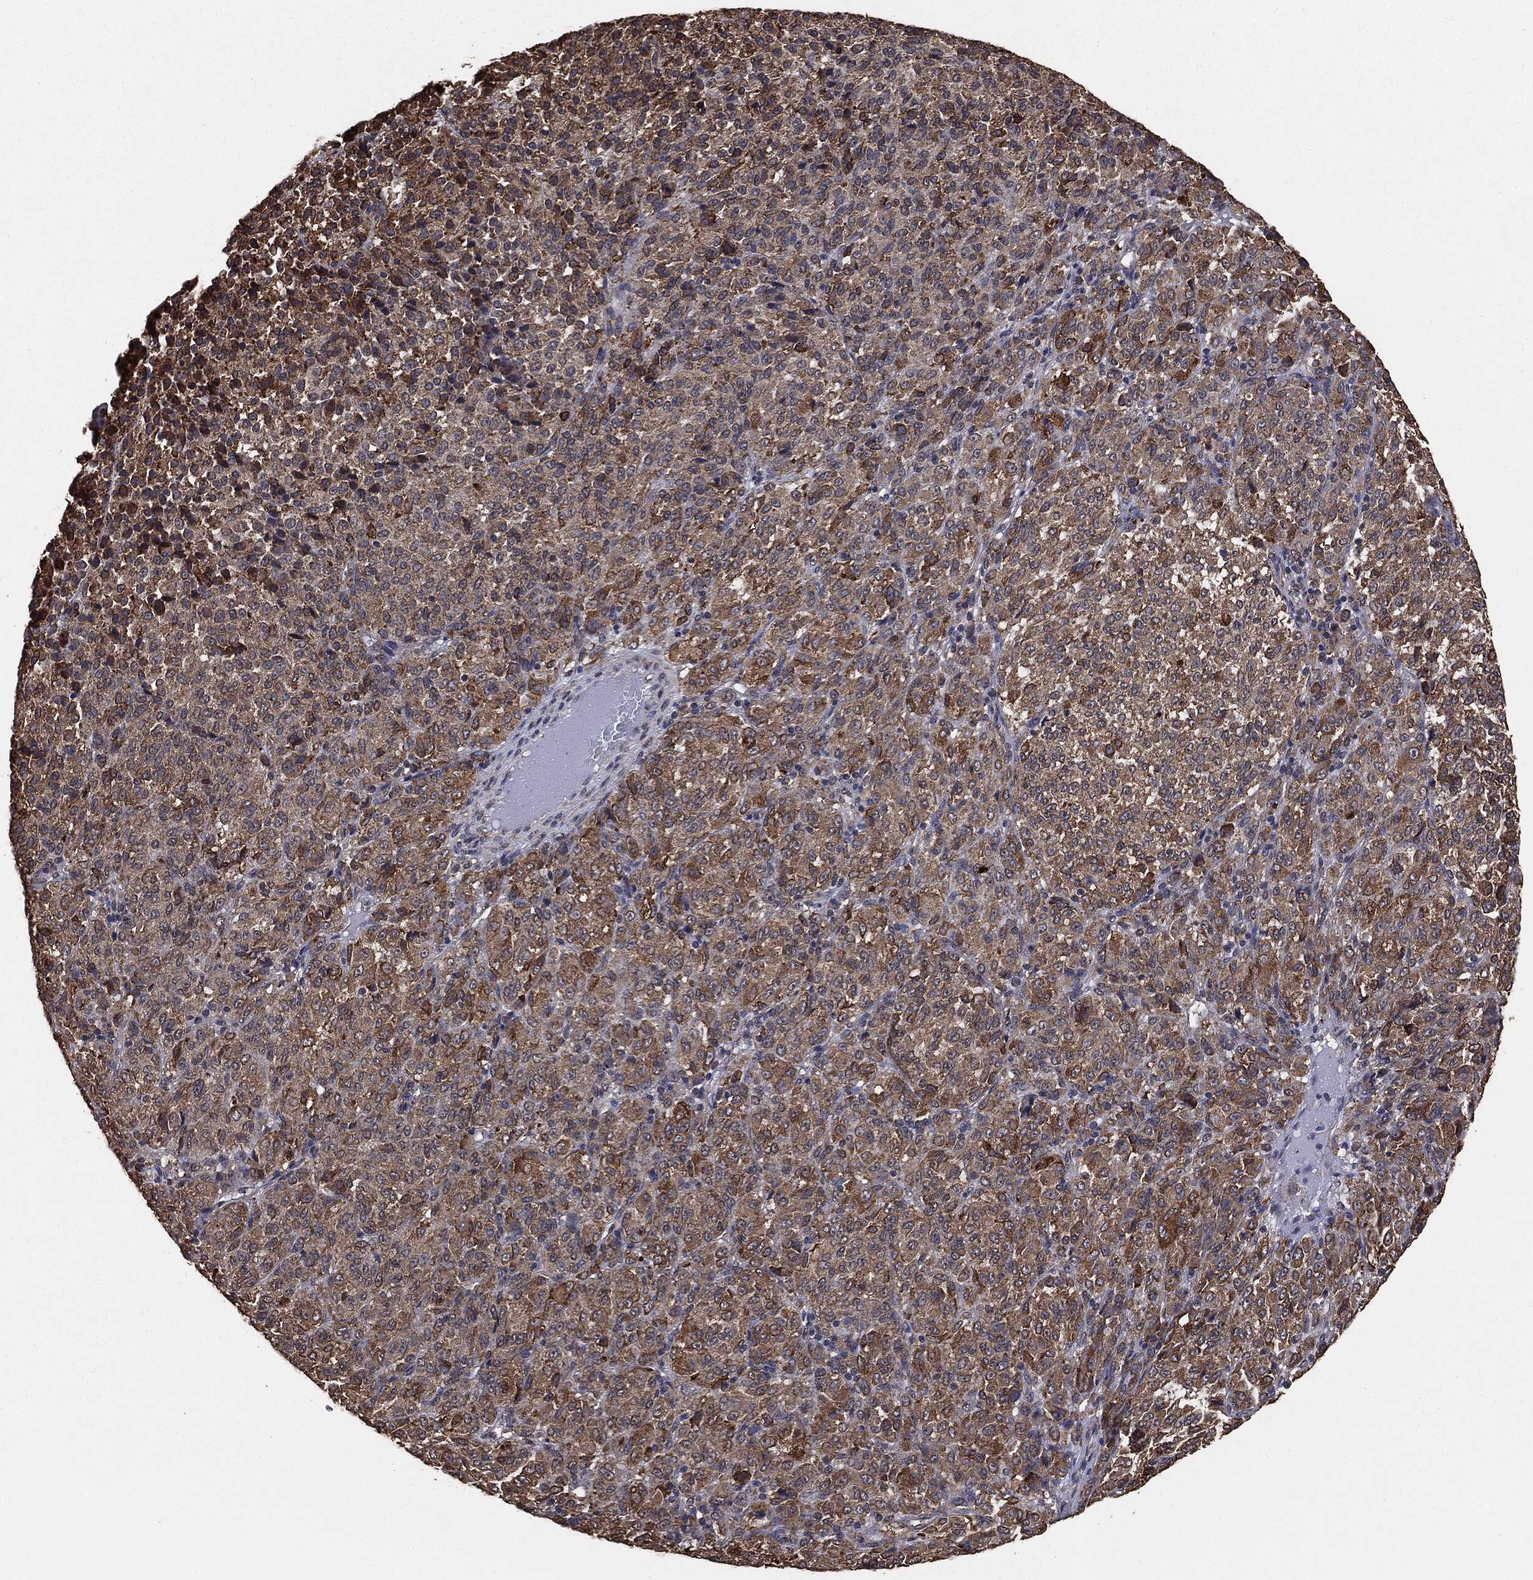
{"staining": {"intensity": "moderate", "quantity": "25%-75%", "location": "cytoplasmic/membranous"}, "tissue": "melanoma", "cell_type": "Tumor cells", "image_type": "cancer", "snomed": [{"axis": "morphology", "description": "Malignant melanoma, Metastatic site"}, {"axis": "topography", "description": "Brain"}], "caption": "Melanoma stained with a brown dye exhibits moderate cytoplasmic/membranous positive positivity in about 25%-75% of tumor cells.", "gene": "MTOR", "patient": {"sex": "female", "age": 56}}